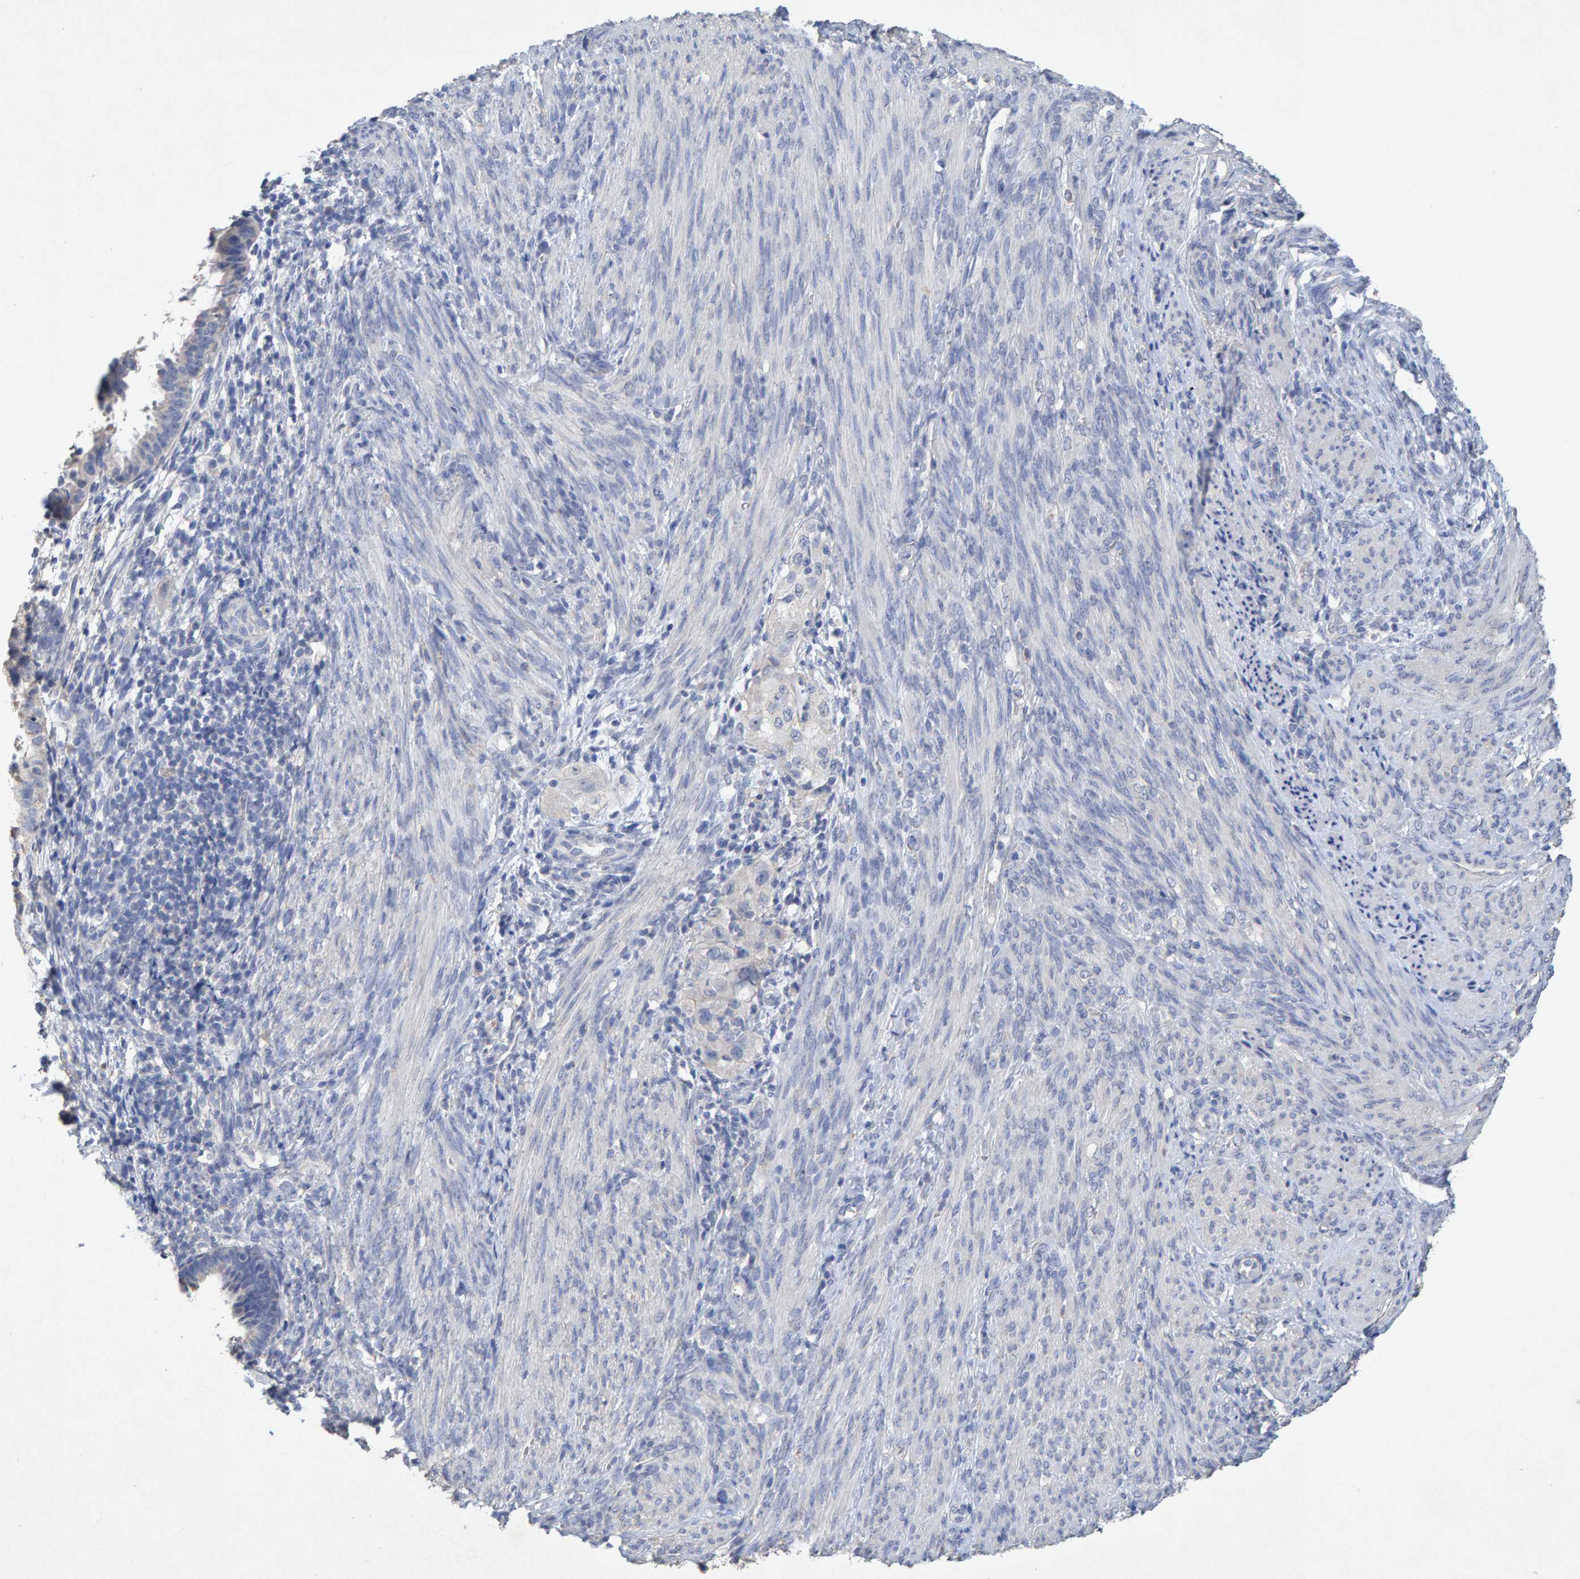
{"staining": {"intensity": "negative", "quantity": "none", "location": "none"}, "tissue": "endometrial cancer", "cell_type": "Tumor cells", "image_type": "cancer", "snomed": [{"axis": "morphology", "description": "Adenocarcinoma, NOS"}, {"axis": "topography", "description": "Endometrium"}], "caption": "This is an immunohistochemistry (IHC) image of endometrial cancer. There is no expression in tumor cells.", "gene": "CTH", "patient": {"sex": "female", "age": 85}}